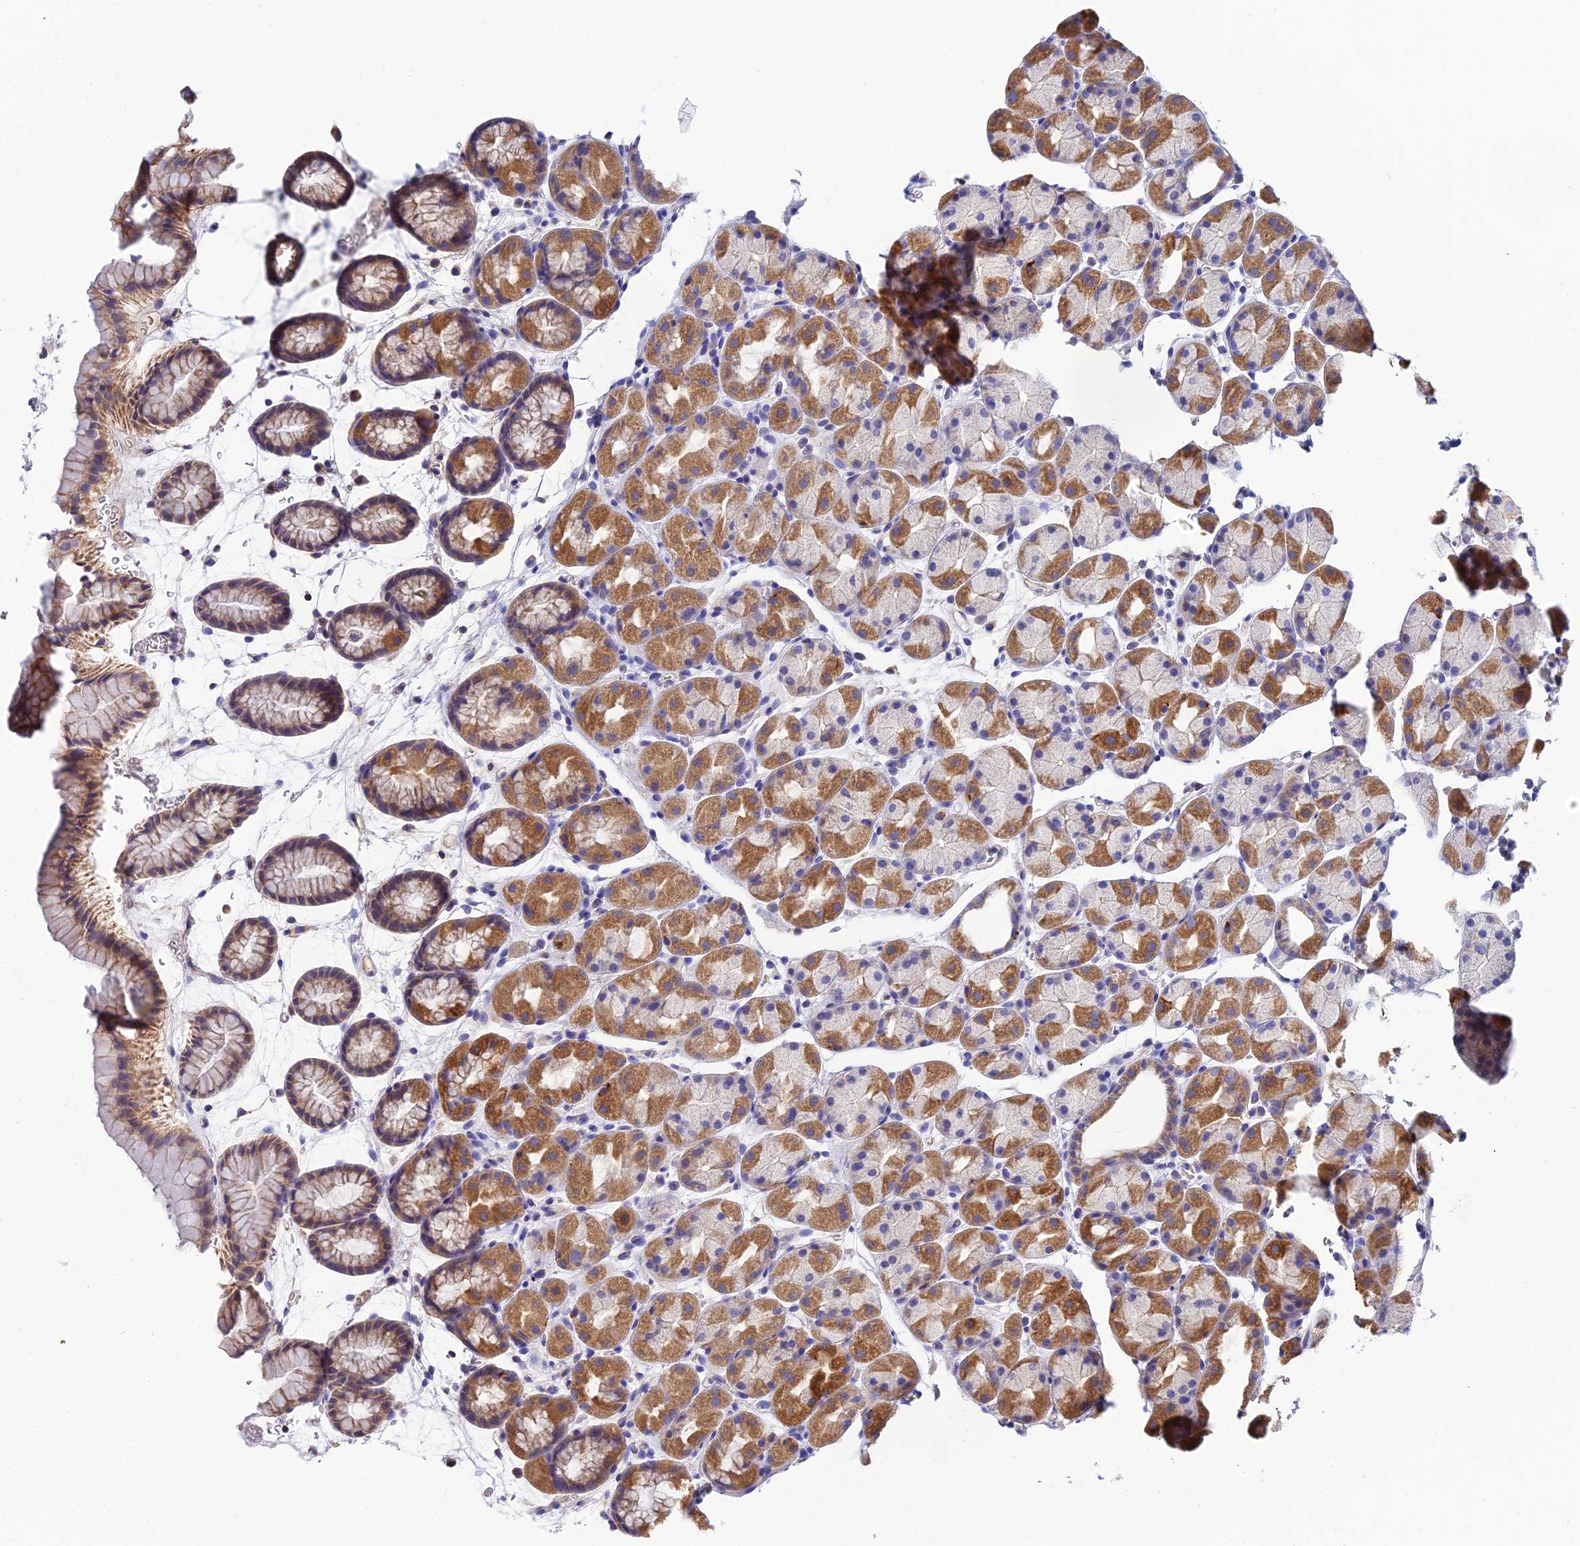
{"staining": {"intensity": "moderate", "quantity": ">75%", "location": "cytoplasmic/membranous"}, "tissue": "stomach", "cell_type": "Glandular cells", "image_type": "normal", "snomed": [{"axis": "morphology", "description": "Normal tissue, NOS"}, {"axis": "topography", "description": "Stomach, upper"}, {"axis": "topography", "description": "Stomach"}], "caption": "An image of stomach stained for a protein exhibits moderate cytoplasmic/membranous brown staining in glandular cells.", "gene": "NIPSNAP3A", "patient": {"sex": "male", "age": 47}}